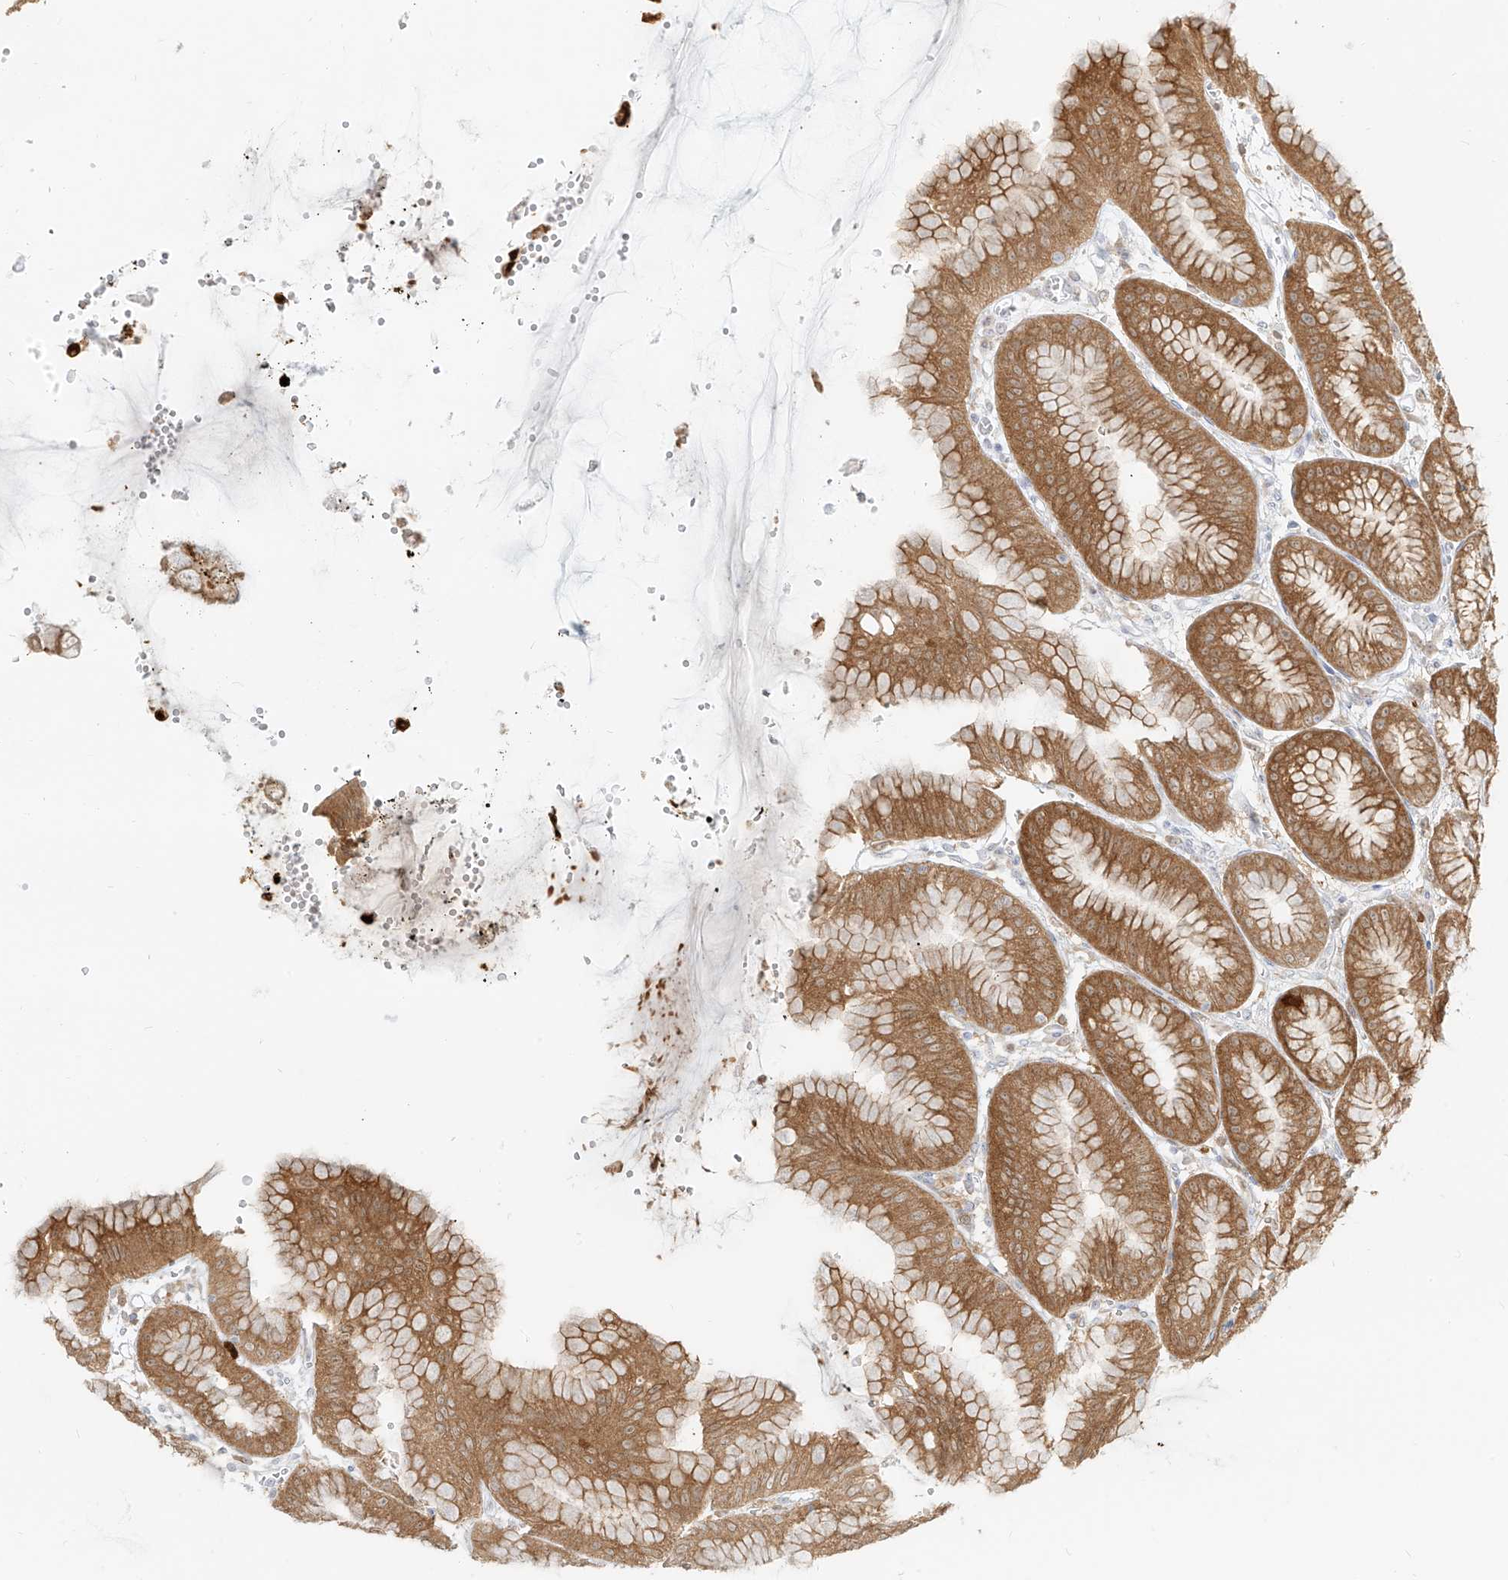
{"staining": {"intensity": "moderate", "quantity": "25%-75%", "location": "cytoplasmic/membranous"}, "tissue": "stomach", "cell_type": "Glandular cells", "image_type": "normal", "snomed": [{"axis": "morphology", "description": "Normal tissue, NOS"}, {"axis": "topography", "description": "Stomach, lower"}], "caption": "Brown immunohistochemical staining in normal human stomach demonstrates moderate cytoplasmic/membranous positivity in approximately 25%-75% of glandular cells.", "gene": "PGD", "patient": {"sex": "male", "age": 71}}